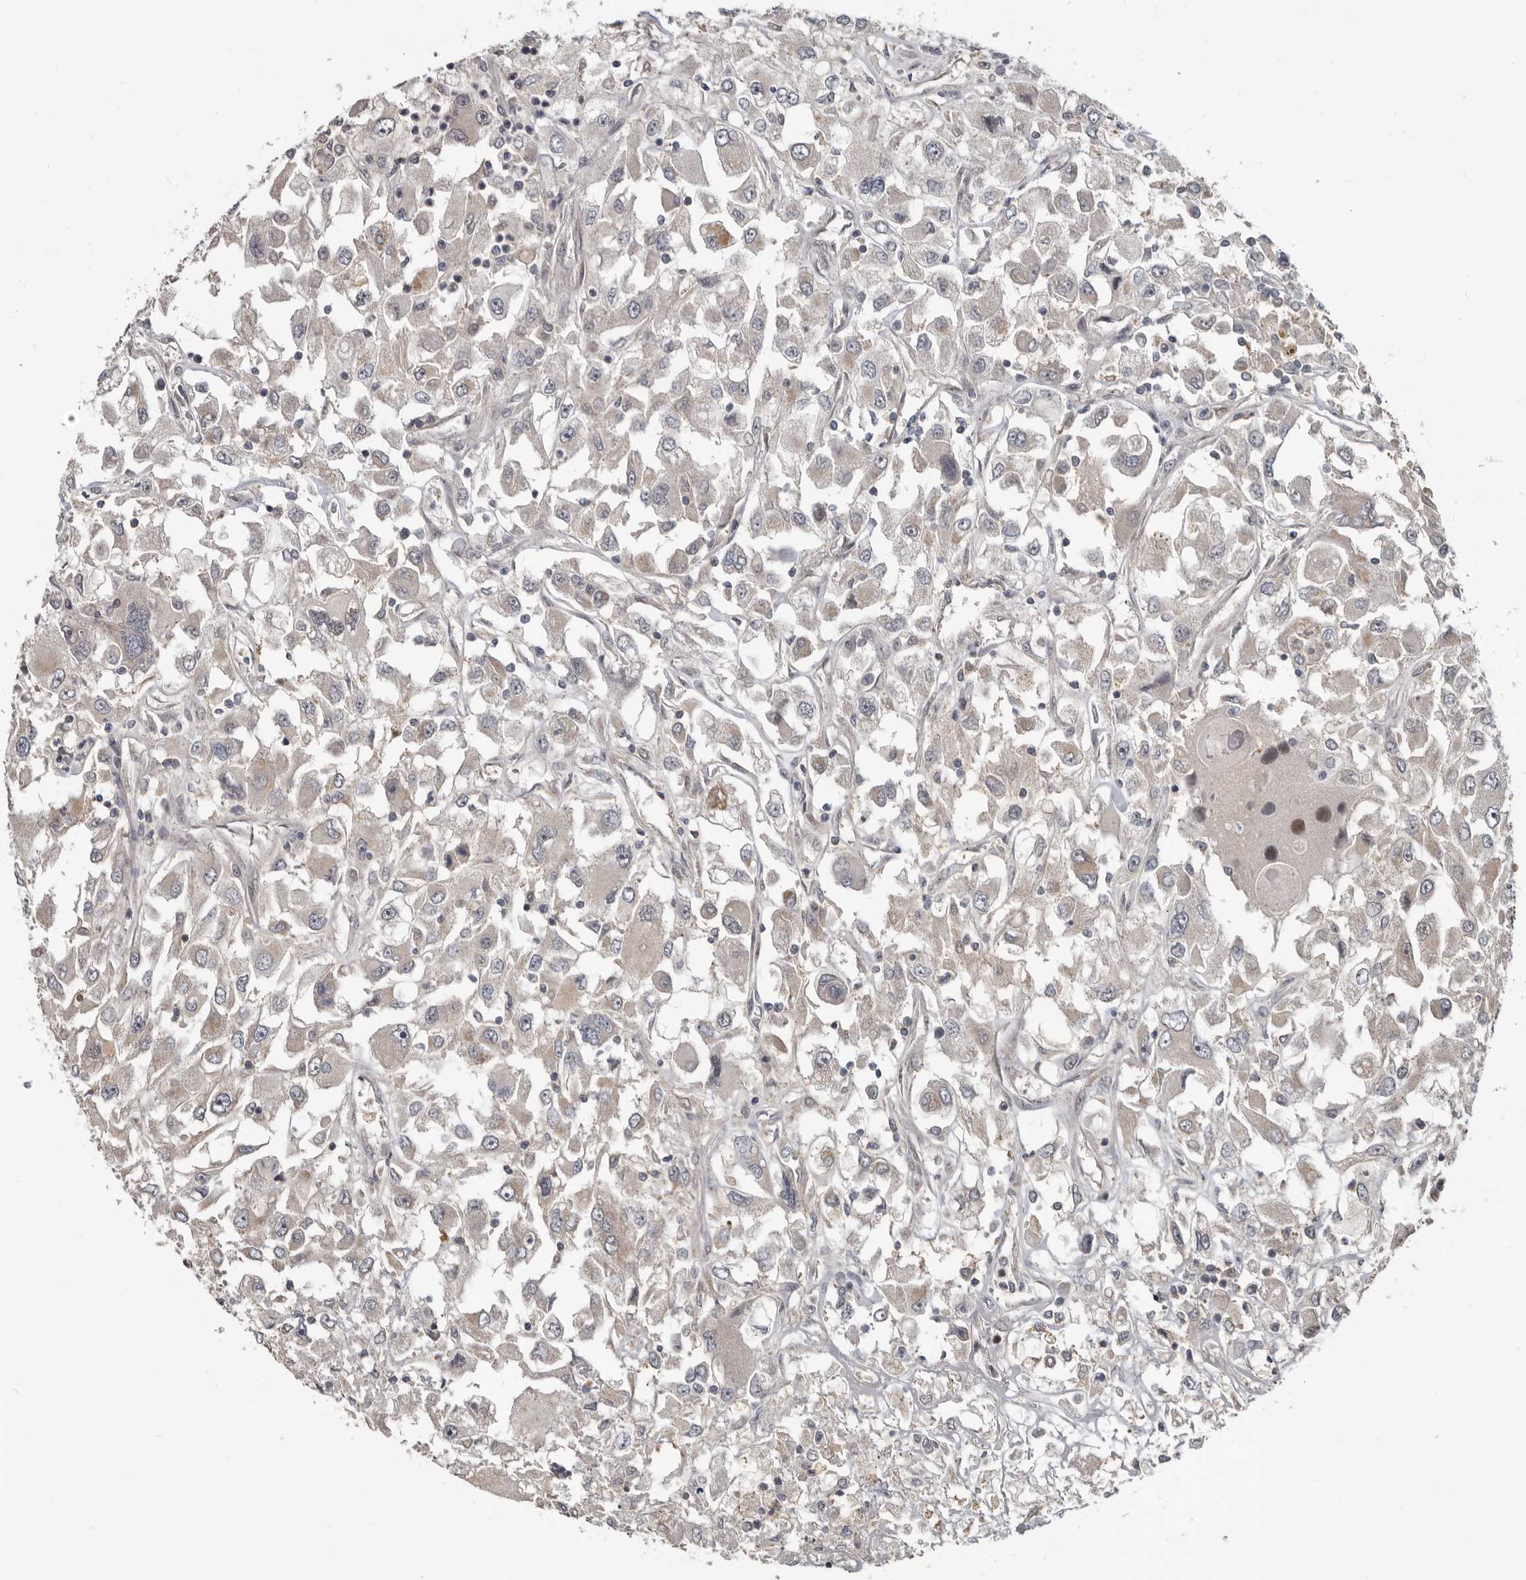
{"staining": {"intensity": "negative", "quantity": "none", "location": "none"}, "tissue": "renal cancer", "cell_type": "Tumor cells", "image_type": "cancer", "snomed": [{"axis": "morphology", "description": "Adenocarcinoma, NOS"}, {"axis": "topography", "description": "Kidney"}], "caption": "Tumor cells are negative for protein expression in human renal cancer (adenocarcinoma).", "gene": "FGFR4", "patient": {"sex": "female", "age": 52}}